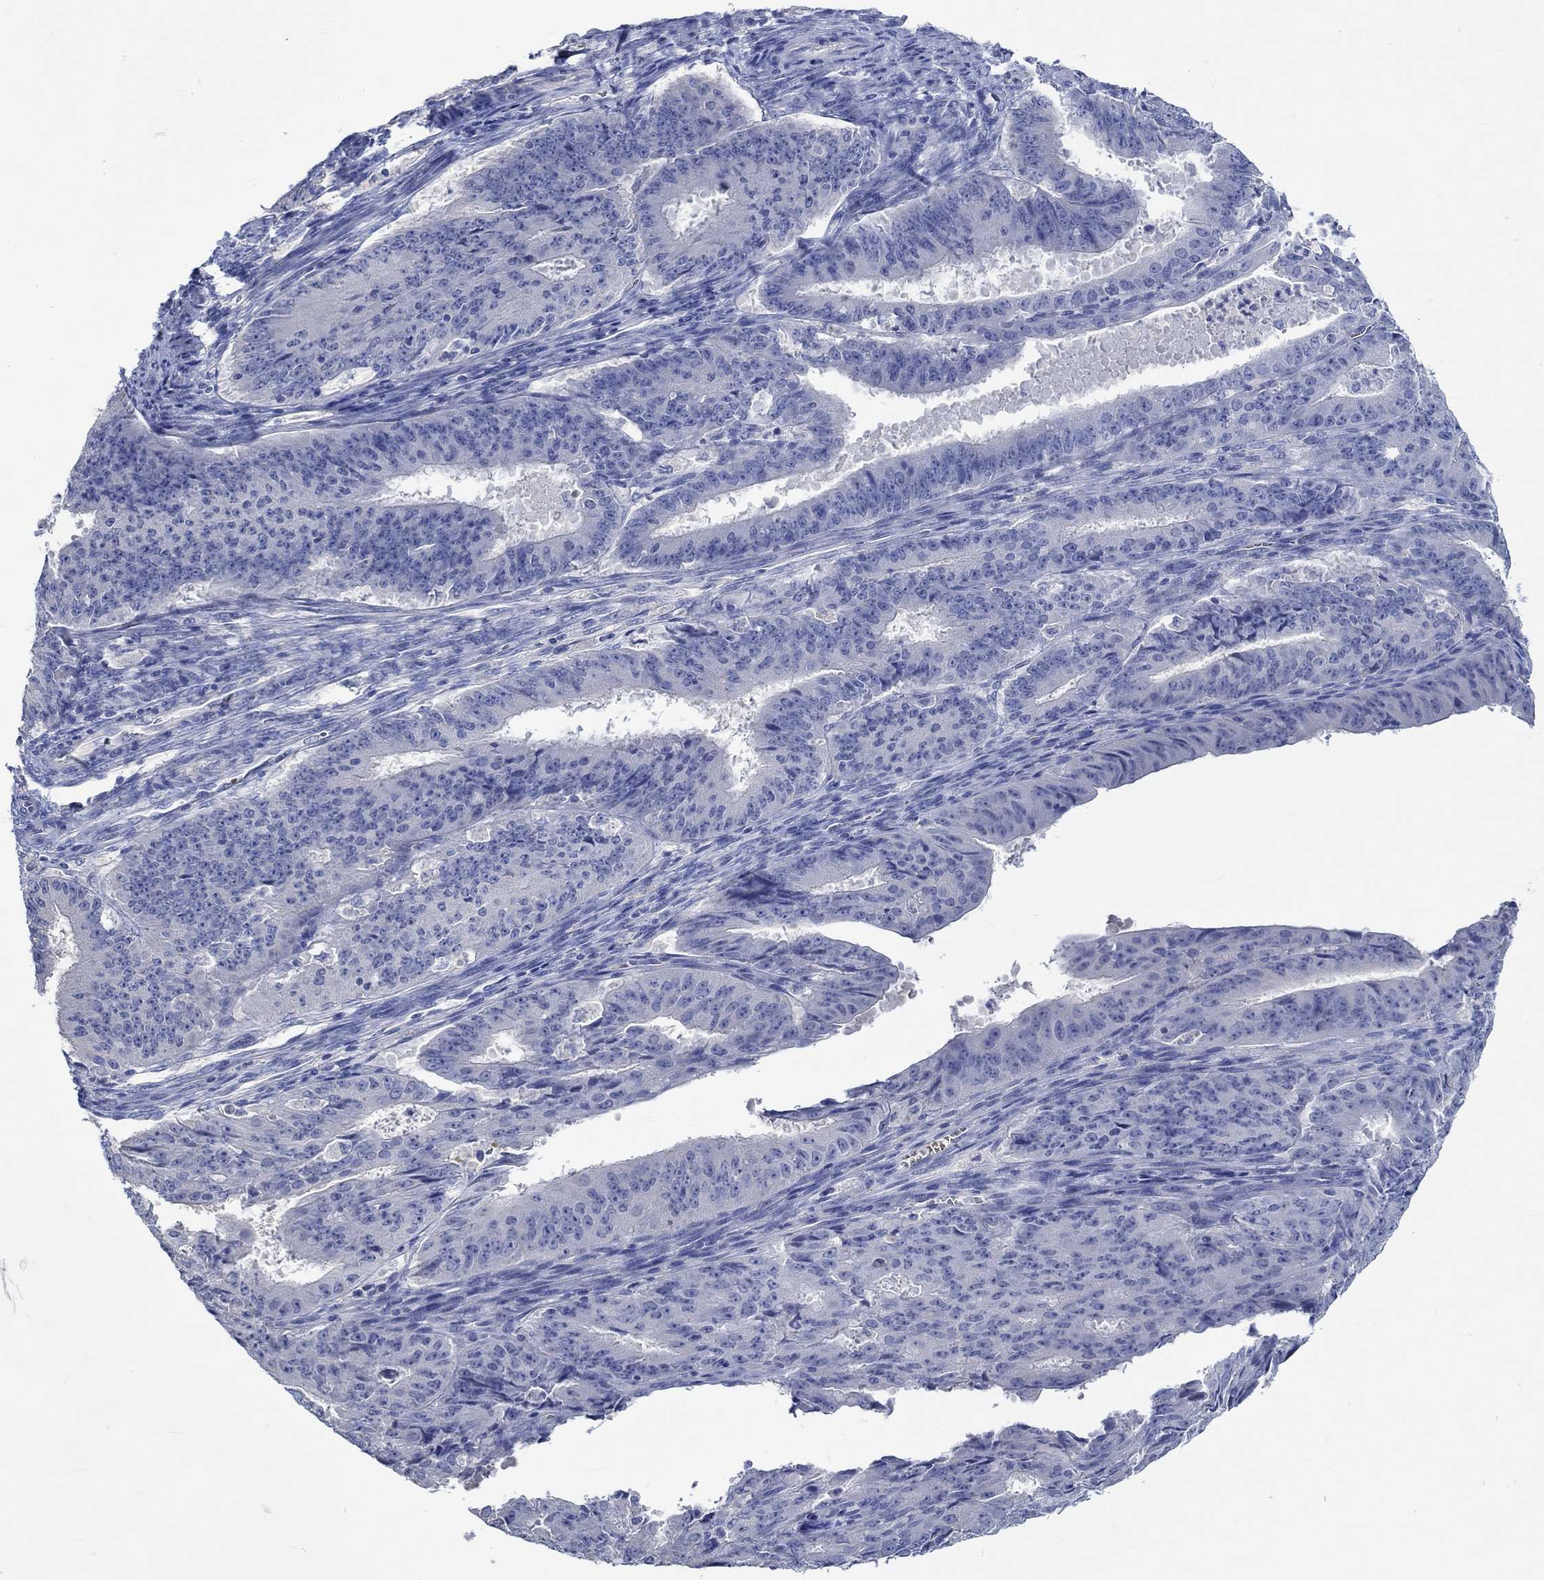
{"staining": {"intensity": "negative", "quantity": "none", "location": "none"}, "tissue": "ovarian cancer", "cell_type": "Tumor cells", "image_type": "cancer", "snomed": [{"axis": "morphology", "description": "Carcinoma, endometroid"}, {"axis": "topography", "description": "Ovary"}], "caption": "This is a micrograph of IHC staining of ovarian cancer (endometroid carcinoma), which shows no staining in tumor cells.", "gene": "KCNA1", "patient": {"sex": "female", "age": 42}}